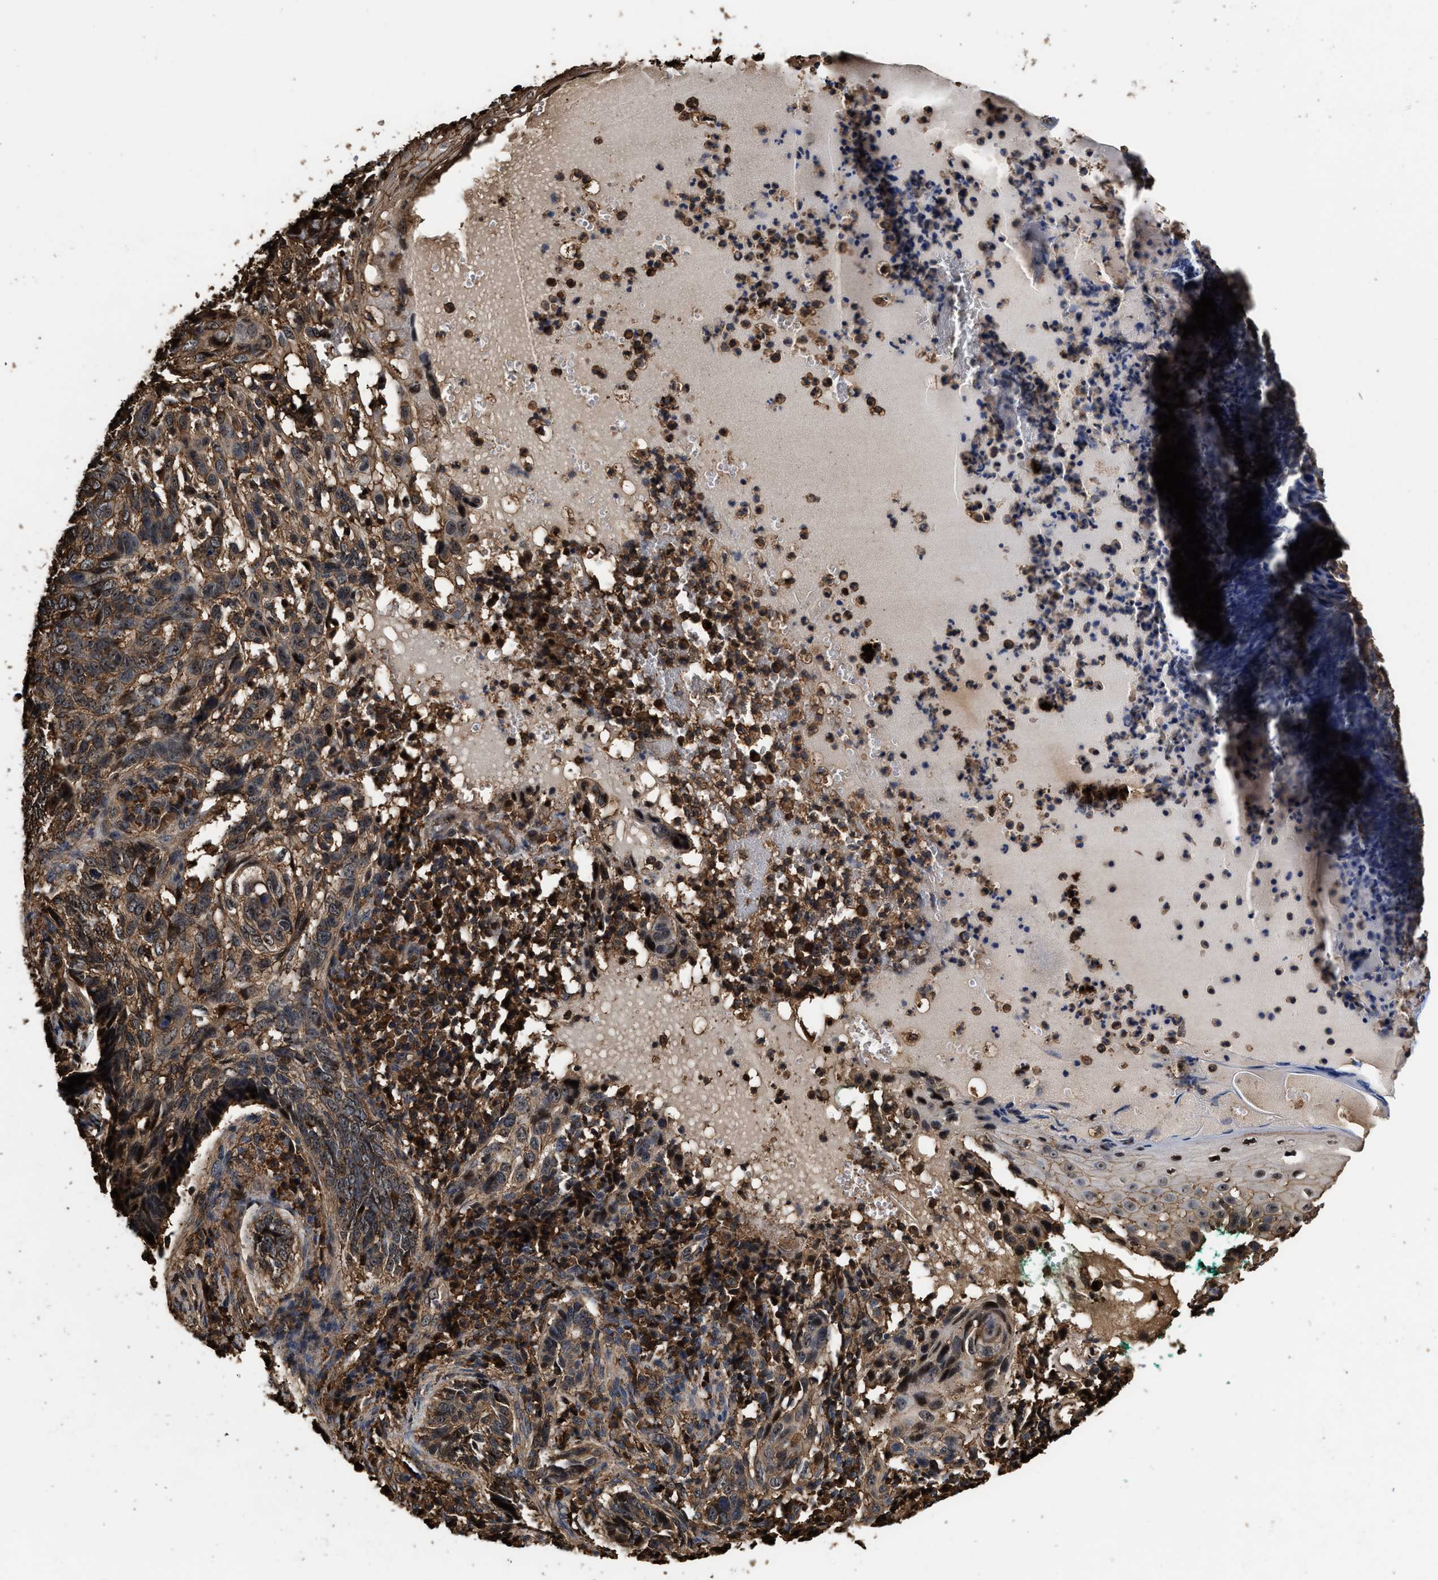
{"staining": {"intensity": "moderate", "quantity": ">75%", "location": "cytoplasmic/membranous"}, "tissue": "skin cancer", "cell_type": "Tumor cells", "image_type": "cancer", "snomed": [{"axis": "morphology", "description": "Basal cell carcinoma"}, {"axis": "topography", "description": "Skin"}], "caption": "Human skin cancer (basal cell carcinoma) stained for a protein (brown) demonstrates moderate cytoplasmic/membranous positive expression in about >75% of tumor cells.", "gene": "KBTBD2", "patient": {"sex": "female", "age": 89}}